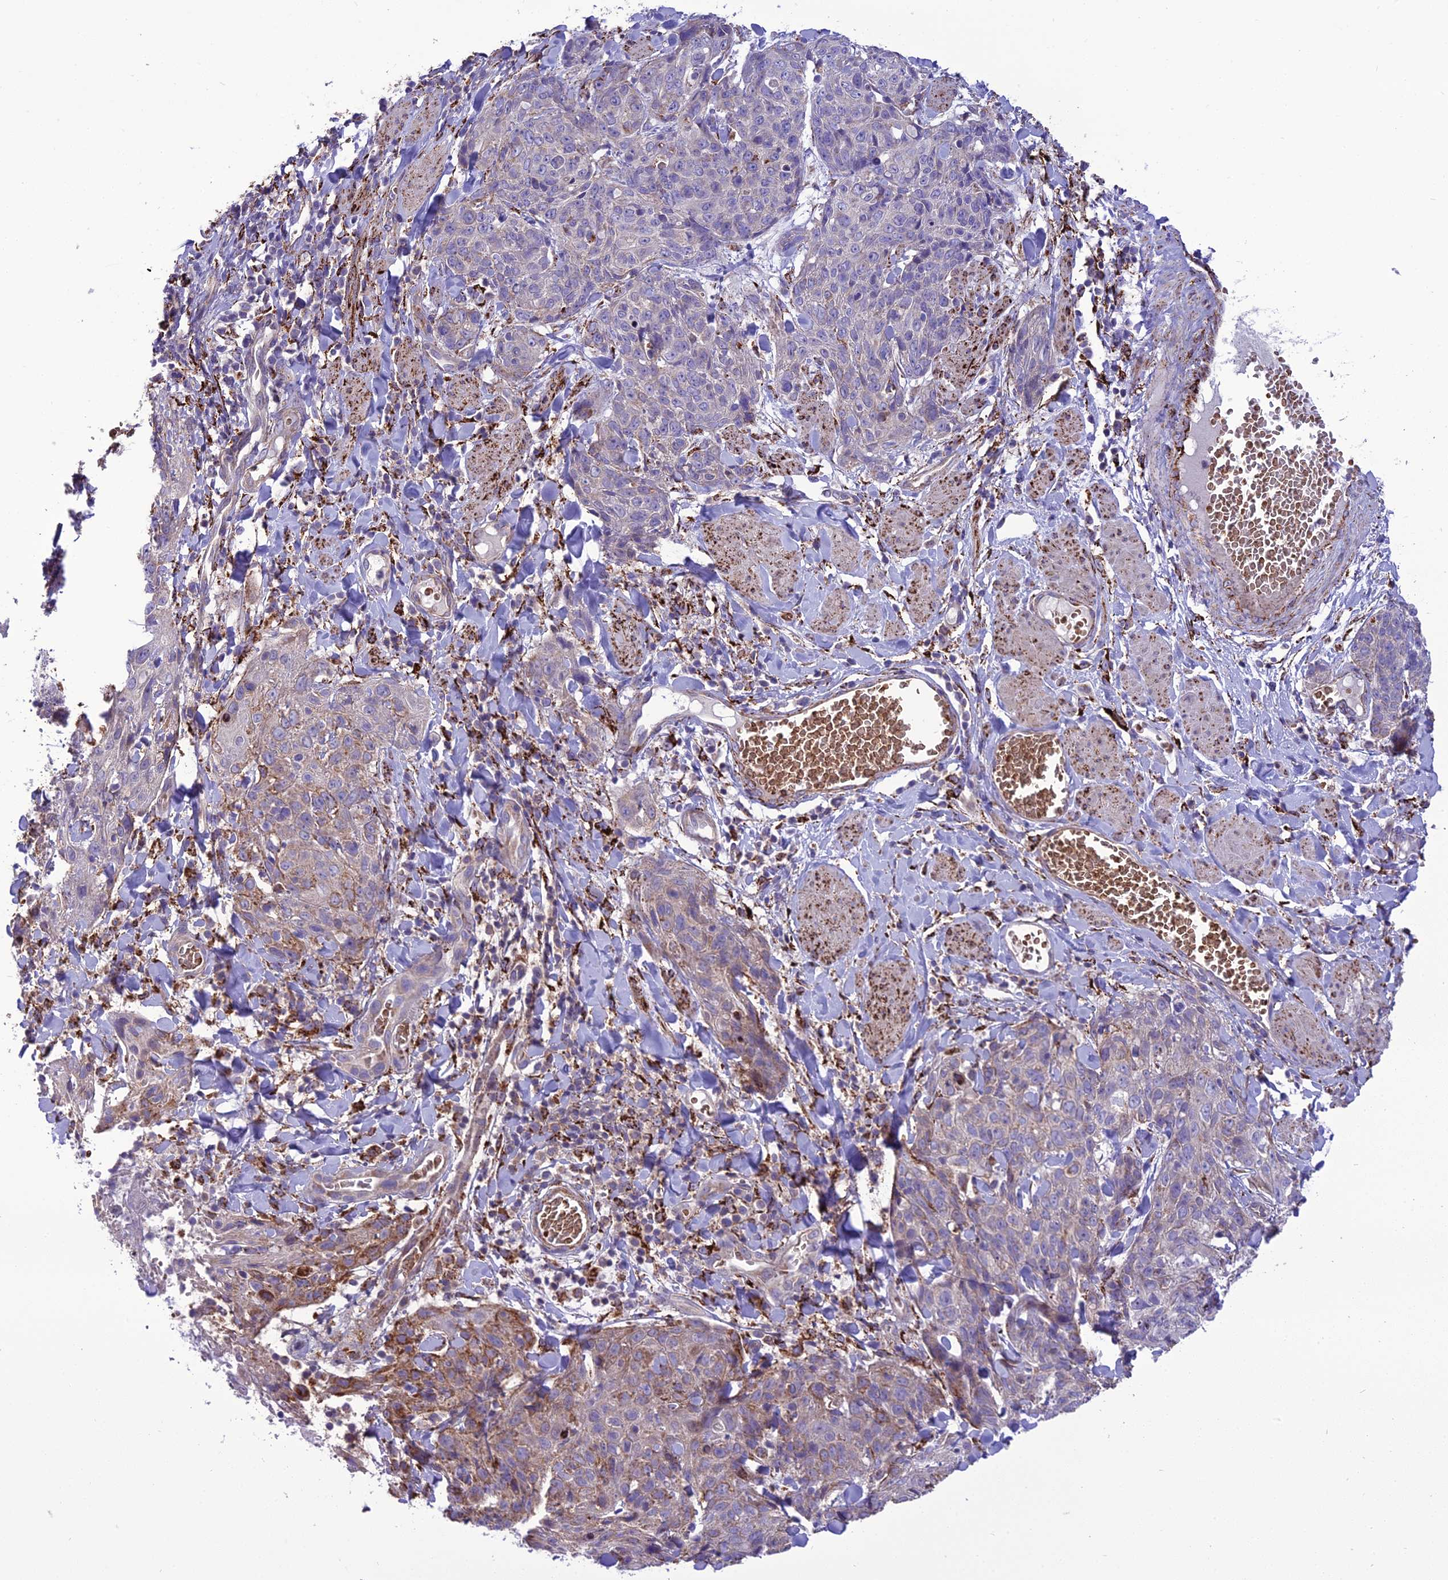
{"staining": {"intensity": "negative", "quantity": "none", "location": "none"}, "tissue": "skin cancer", "cell_type": "Tumor cells", "image_type": "cancer", "snomed": [{"axis": "morphology", "description": "Squamous cell carcinoma, NOS"}, {"axis": "topography", "description": "Skin"}, {"axis": "topography", "description": "Vulva"}], "caption": "High magnification brightfield microscopy of squamous cell carcinoma (skin) stained with DAB (3,3'-diaminobenzidine) (brown) and counterstained with hematoxylin (blue): tumor cells show no significant expression.", "gene": "TBC1D24", "patient": {"sex": "female", "age": 85}}